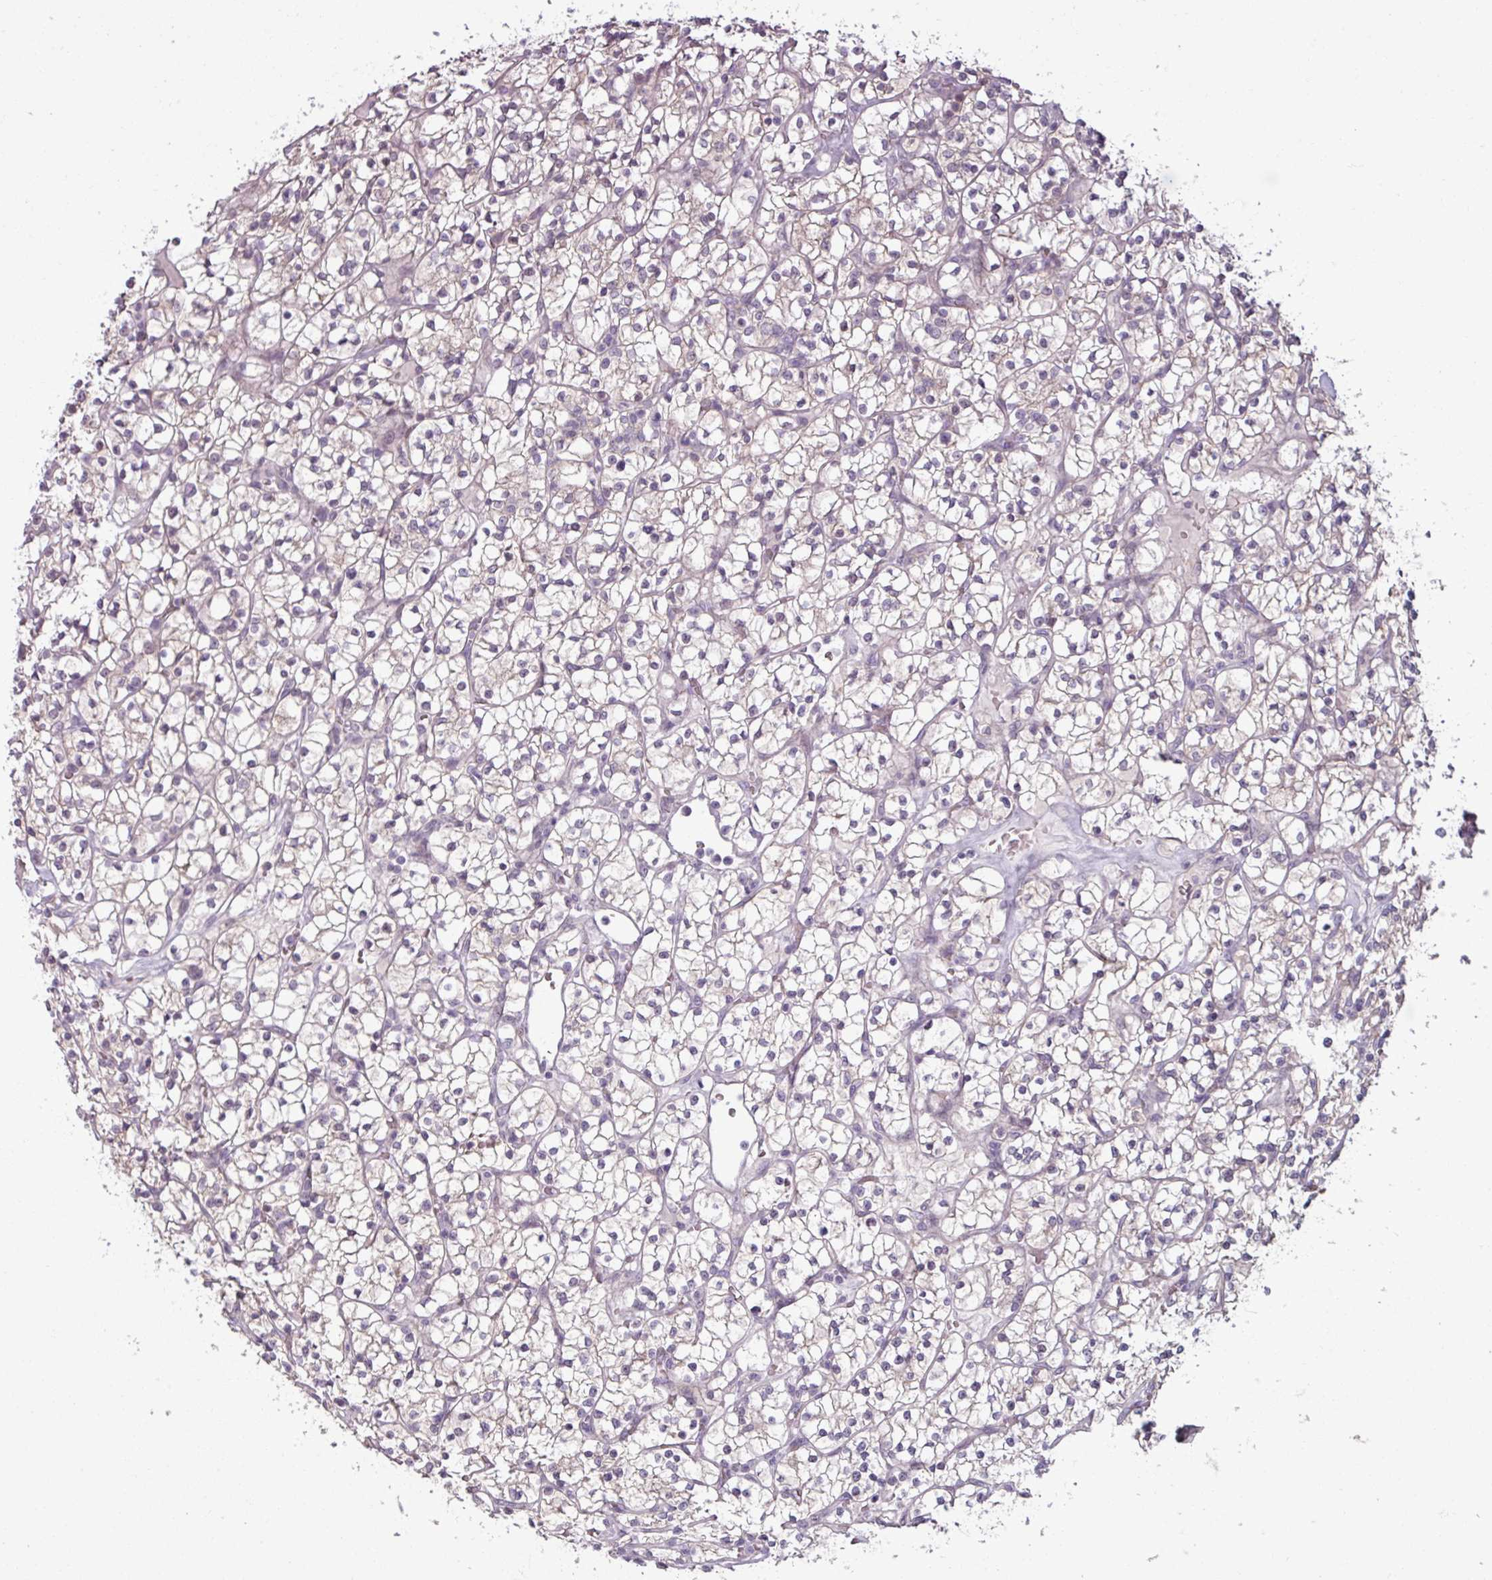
{"staining": {"intensity": "weak", "quantity": "25%-75%", "location": "cytoplasmic/membranous"}, "tissue": "renal cancer", "cell_type": "Tumor cells", "image_type": "cancer", "snomed": [{"axis": "morphology", "description": "Adenocarcinoma, NOS"}, {"axis": "topography", "description": "Kidney"}], "caption": "Protein staining reveals weak cytoplasmic/membranous expression in approximately 25%-75% of tumor cells in renal cancer (adenocarcinoma). The staining was performed using DAB, with brown indicating positive protein expression. Nuclei are stained blue with hematoxylin.", "gene": "PNMA6A", "patient": {"sex": "female", "age": 64}}